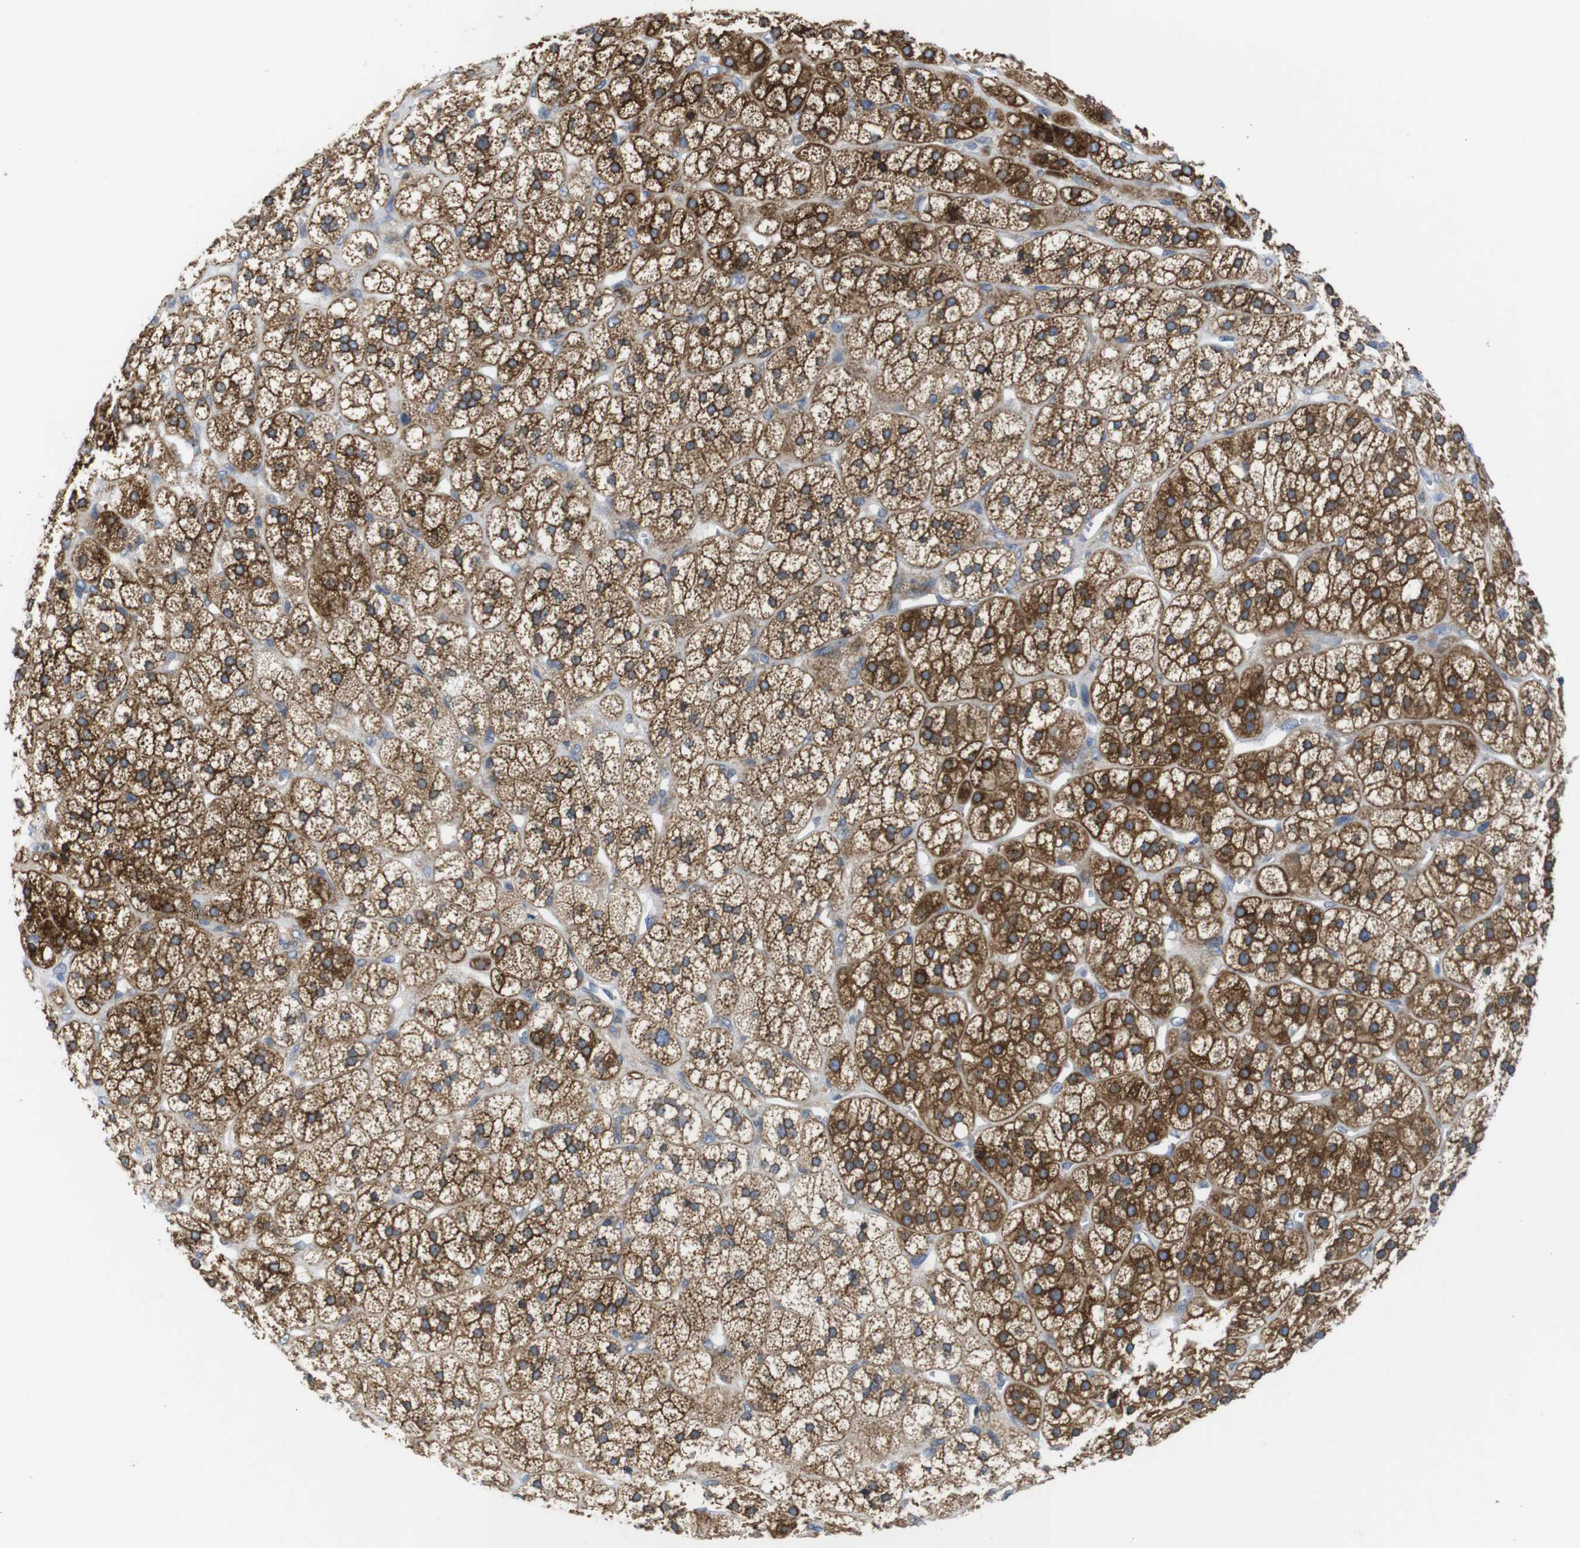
{"staining": {"intensity": "strong", "quantity": ">75%", "location": "cytoplasmic/membranous"}, "tissue": "adrenal gland", "cell_type": "Glandular cells", "image_type": "normal", "snomed": [{"axis": "morphology", "description": "Normal tissue, NOS"}, {"axis": "topography", "description": "Adrenal gland"}], "caption": "An image showing strong cytoplasmic/membranous staining in about >75% of glandular cells in normal adrenal gland, as visualized by brown immunohistochemical staining.", "gene": "HACD3", "patient": {"sex": "male", "age": 56}}